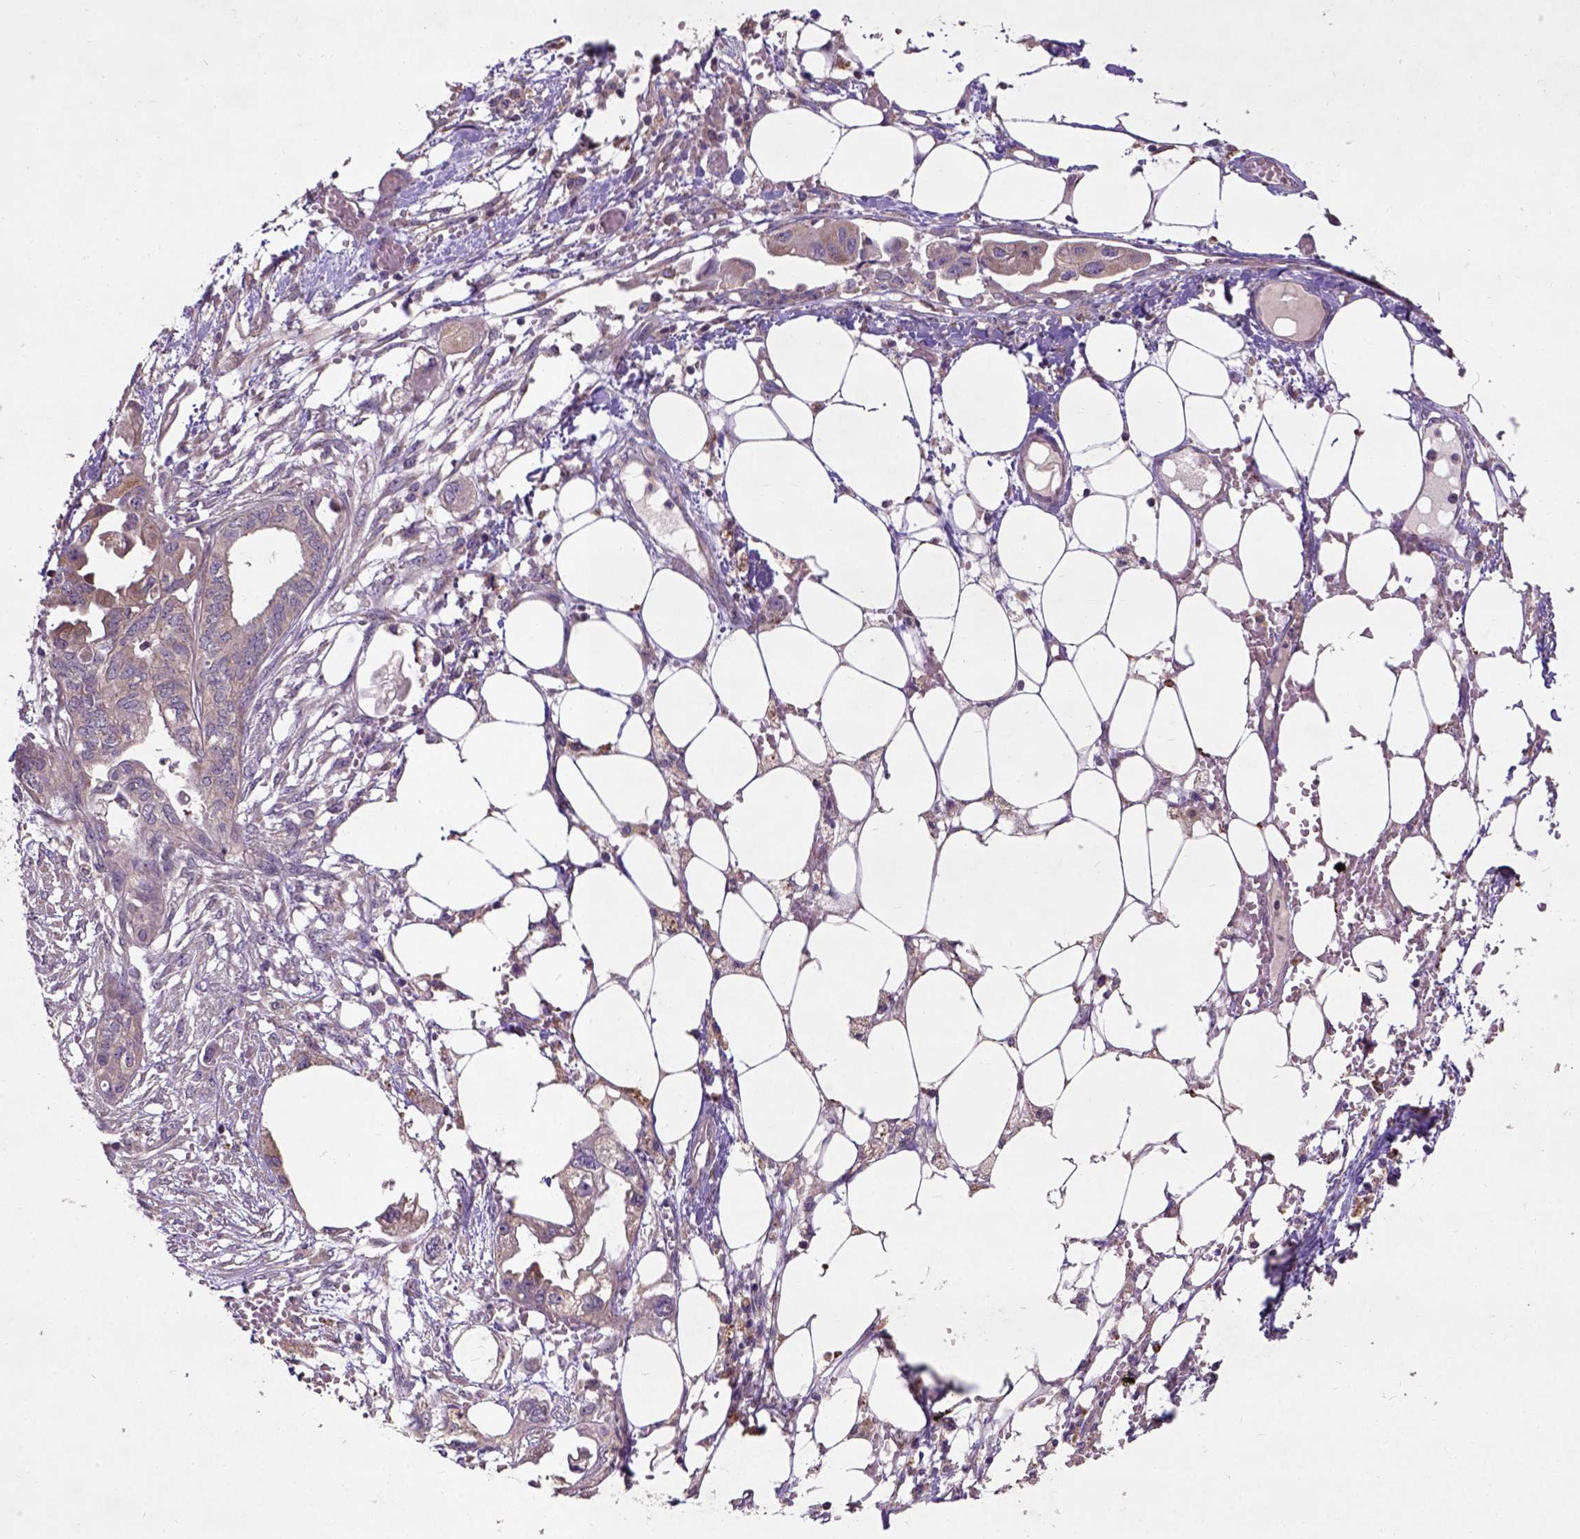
{"staining": {"intensity": "moderate", "quantity": ">75%", "location": "cytoplasmic/membranous"}, "tissue": "endometrial cancer", "cell_type": "Tumor cells", "image_type": "cancer", "snomed": [{"axis": "morphology", "description": "Adenocarcinoma, NOS"}, {"axis": "morphology", "description": "Adenocarcinoma, metastatic, NOS"}, {"axis": "topography", "description": "Adipose tissue"}, {"axis": "topography", "description": "Endometrium"}], "caption": "Endometrial adenocarcinoma stained for a protein (brown) exhibits moderate cytoplasmic/membranous positive positivity in approximately >75% of tumor cells.", "gene": "KBTBD8", "patient": {"sex": "female", "age": 67}}